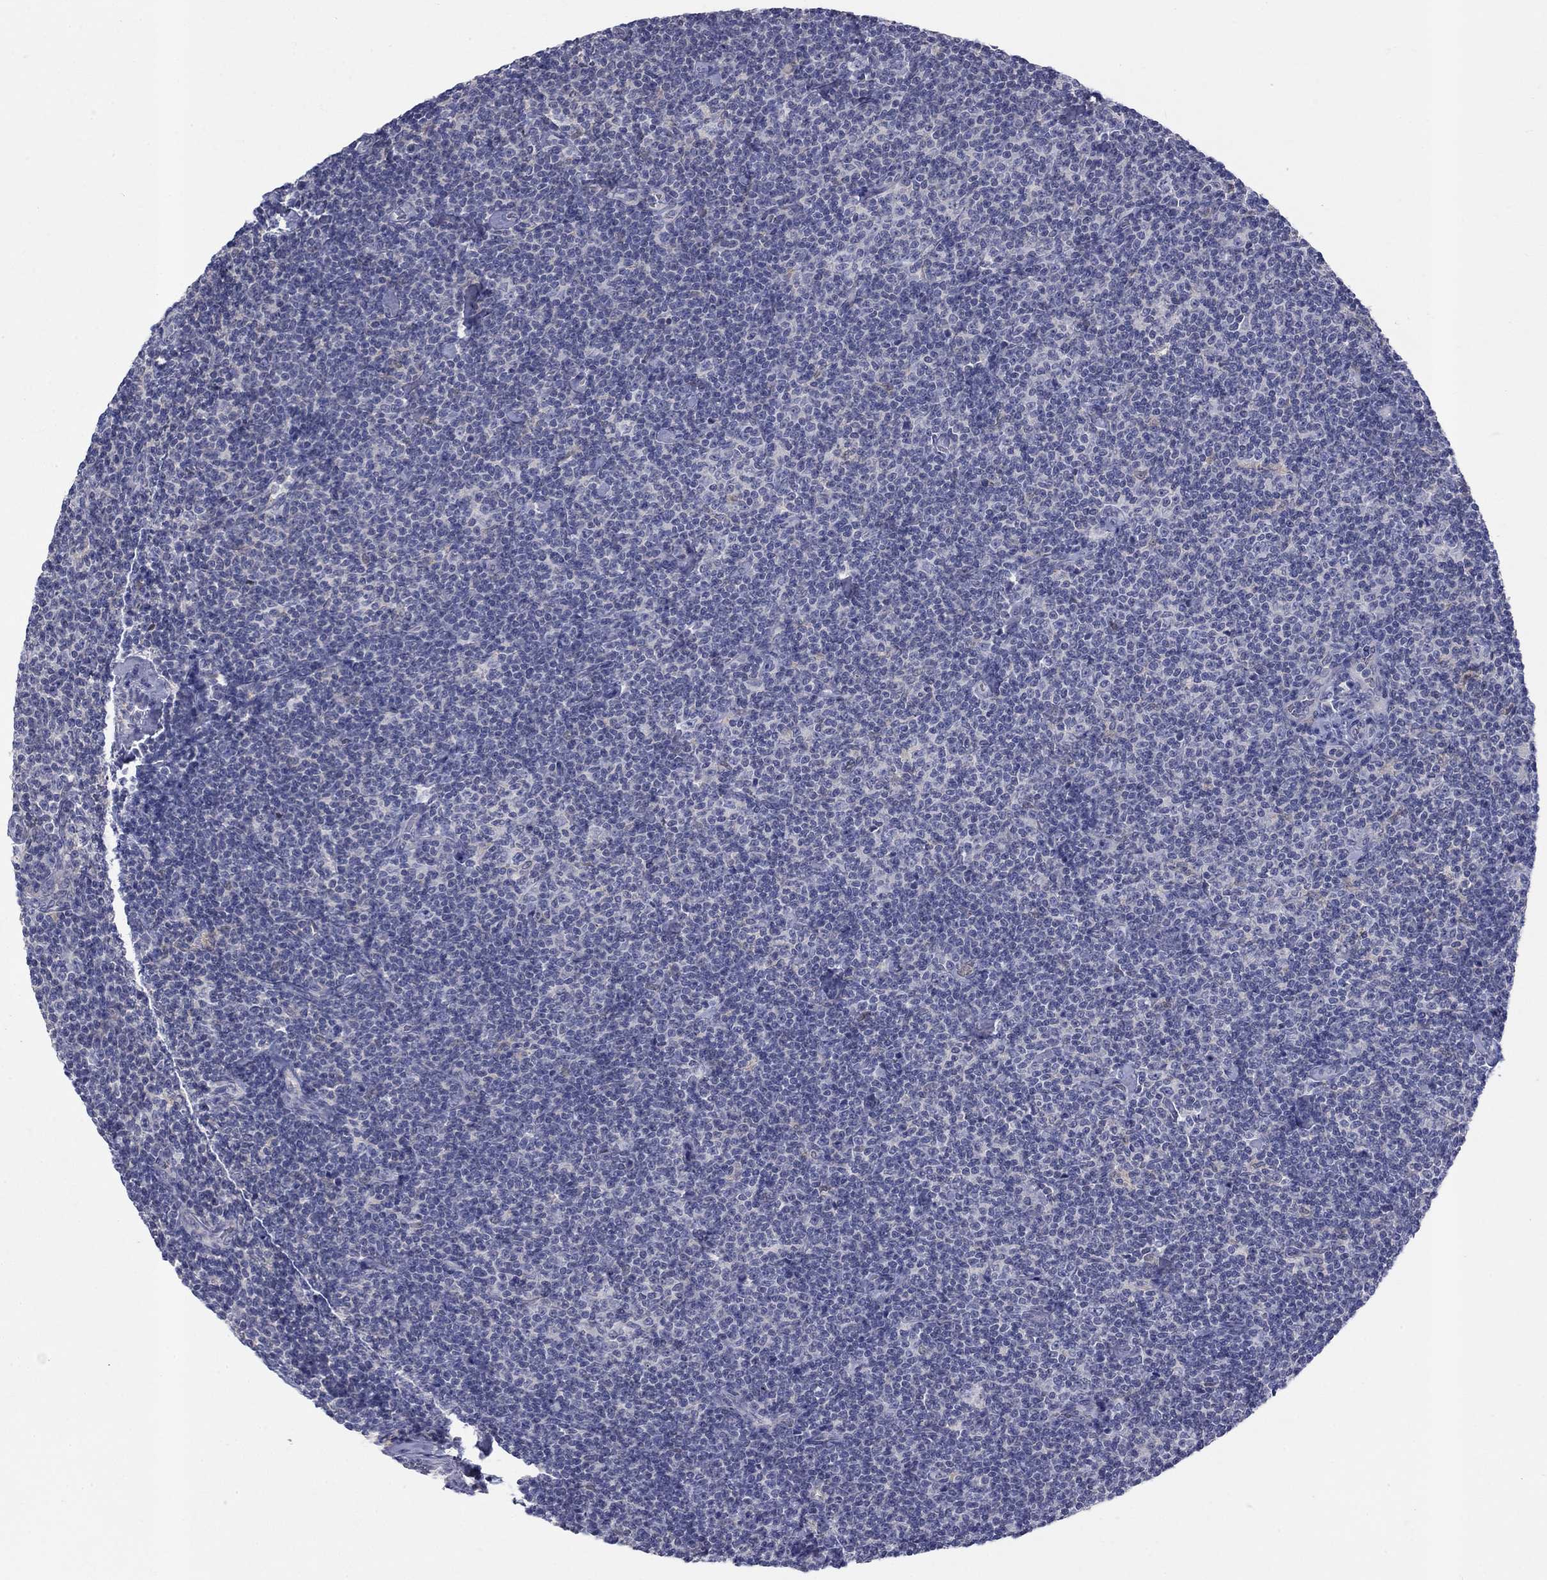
{"staining": {"intensity": "negative", "quantity": "none", "location": "none"}, "tissue": "lymphoma", "cell_type": "Tumor cells", "image_type": "cancer", "snomed": [{"axis": "morphology", "description": "Malignant lymphoma, non-Hodgkin's type, Low grade"}, {"axis": "topography", "description": "Lymph node"}], "caption": "Tumor cells show no significant staining in low-grade malignant lymphoma, non-Hodgkin's type.", "gene": "EGFLAM", "patient": {"sex": "male", "age": 81}}